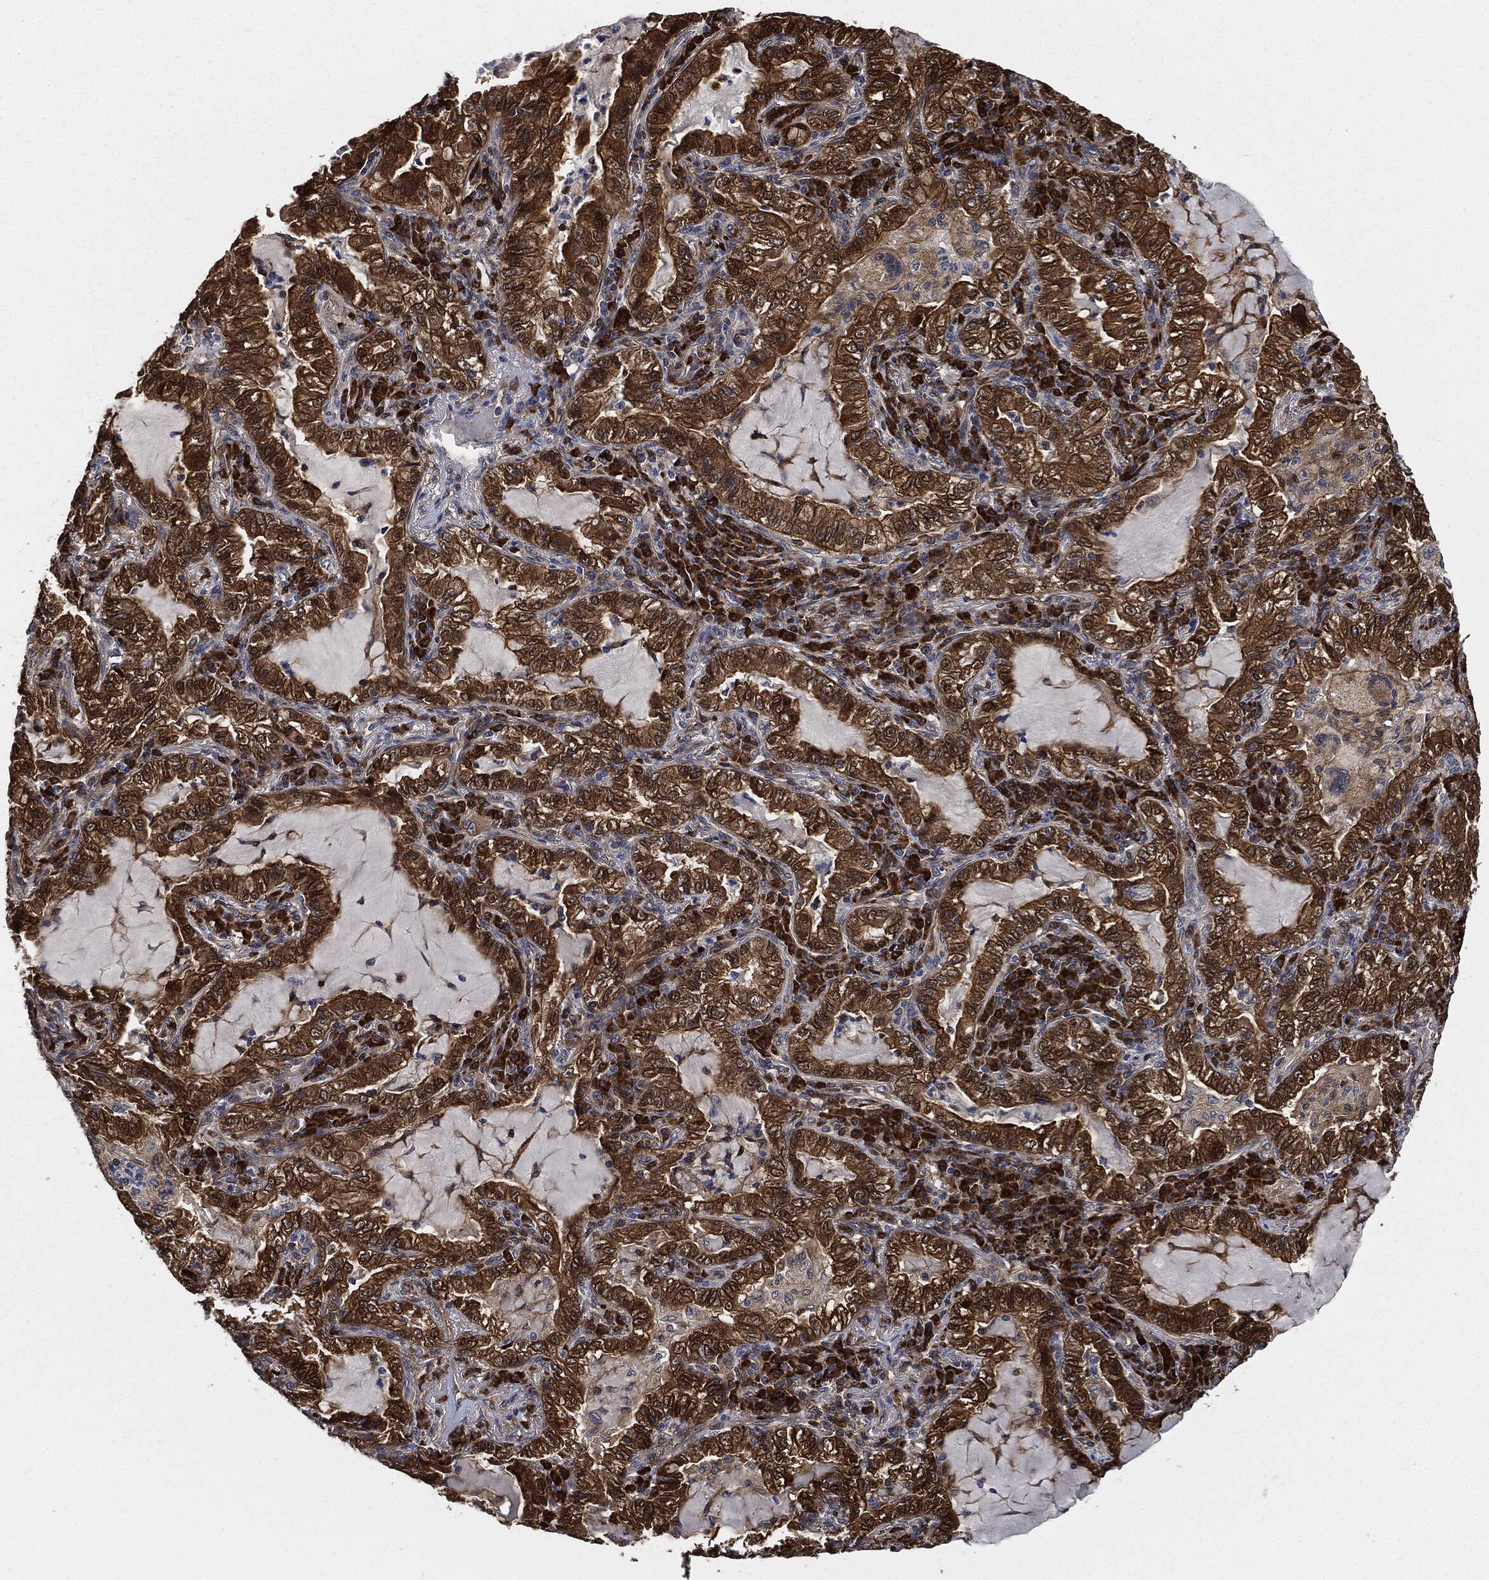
{"staining": {"intensity": "moderate", "quantity": ">75%", "location": "cytoplasmic/membranous"}, "tissue": "lung cancer", "cell_type": "Tumor cells", "image_type": "cancer", "snomed": [{"axis": "morphology", "description": "Adenocarcinoma, NOS"}, {"axis": "topography", "description": "Lung"}], "caption": "IHC photomicrograph of neoplastic tissue: lung cancer stained using immunohistochemistry (IHC) exhibits medium levels of moderate protein expression localized specifically in the cytoplasmic/membranous of tumor cells, appearing as a cytoplasmic/membranous brown color.", "gene": "PRDX2", "patient": {"sex": "female", "age": 73}}